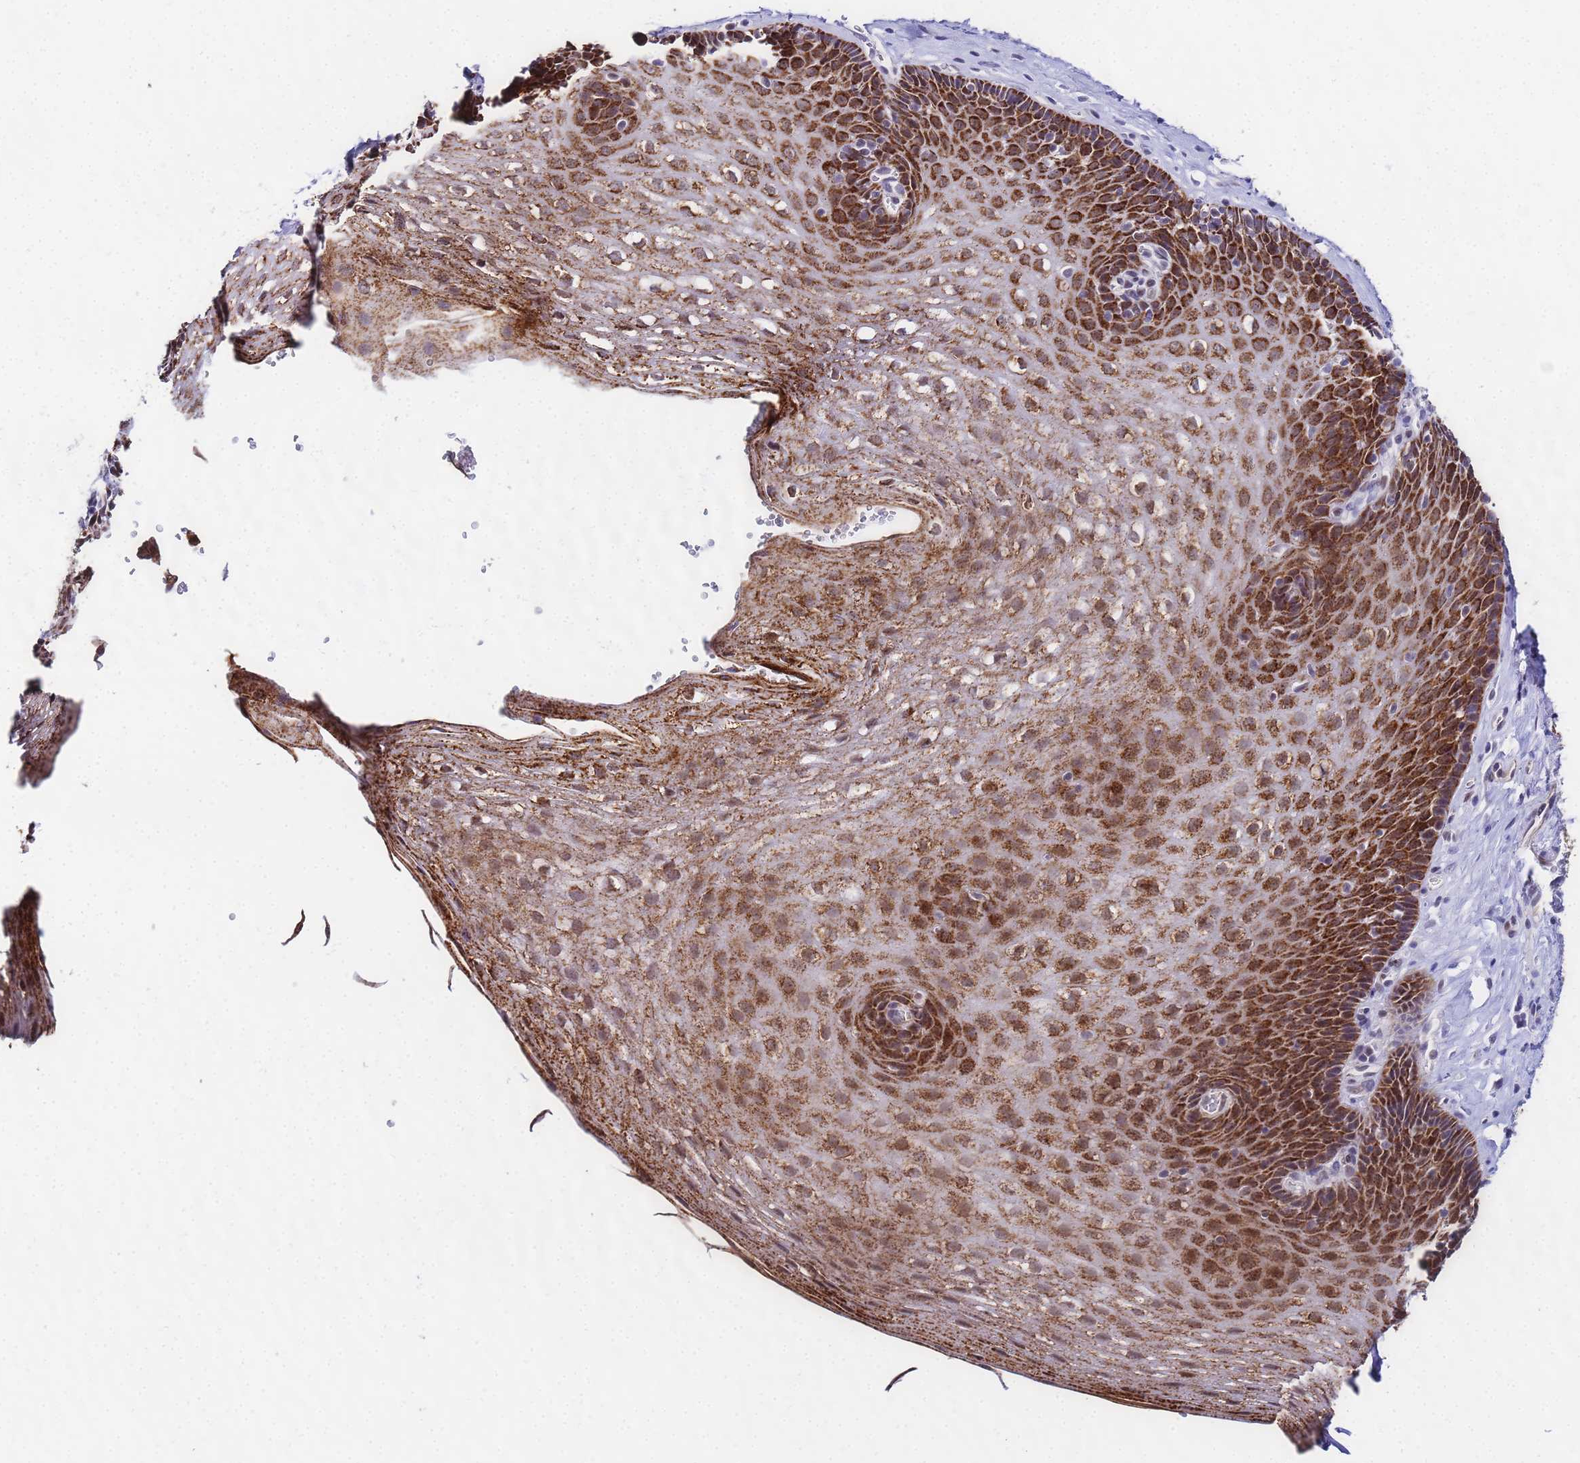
{"staining": {"intensity": "strong", "quantity": ">75%", "location": "cytoplasmic/membranous"}, "tissue": "esophagus", "cell_type": "Squamous epithelial cells", "image_type": "normal", "snomed": [{"axis": "morphology", "description": "Normal tissue, NOS"}, {"axis": "topography", "description": "Esophagus"}], "caption": "Protein analysis of unremarkable esophagus exhibits strong cytoplasmic/membranous staining in approximately >75% of squamous epithelial cells. Nuclei are stained in blue.", "gene": "CKMT1A", "patient": {"sex": "female", "age": 66}}